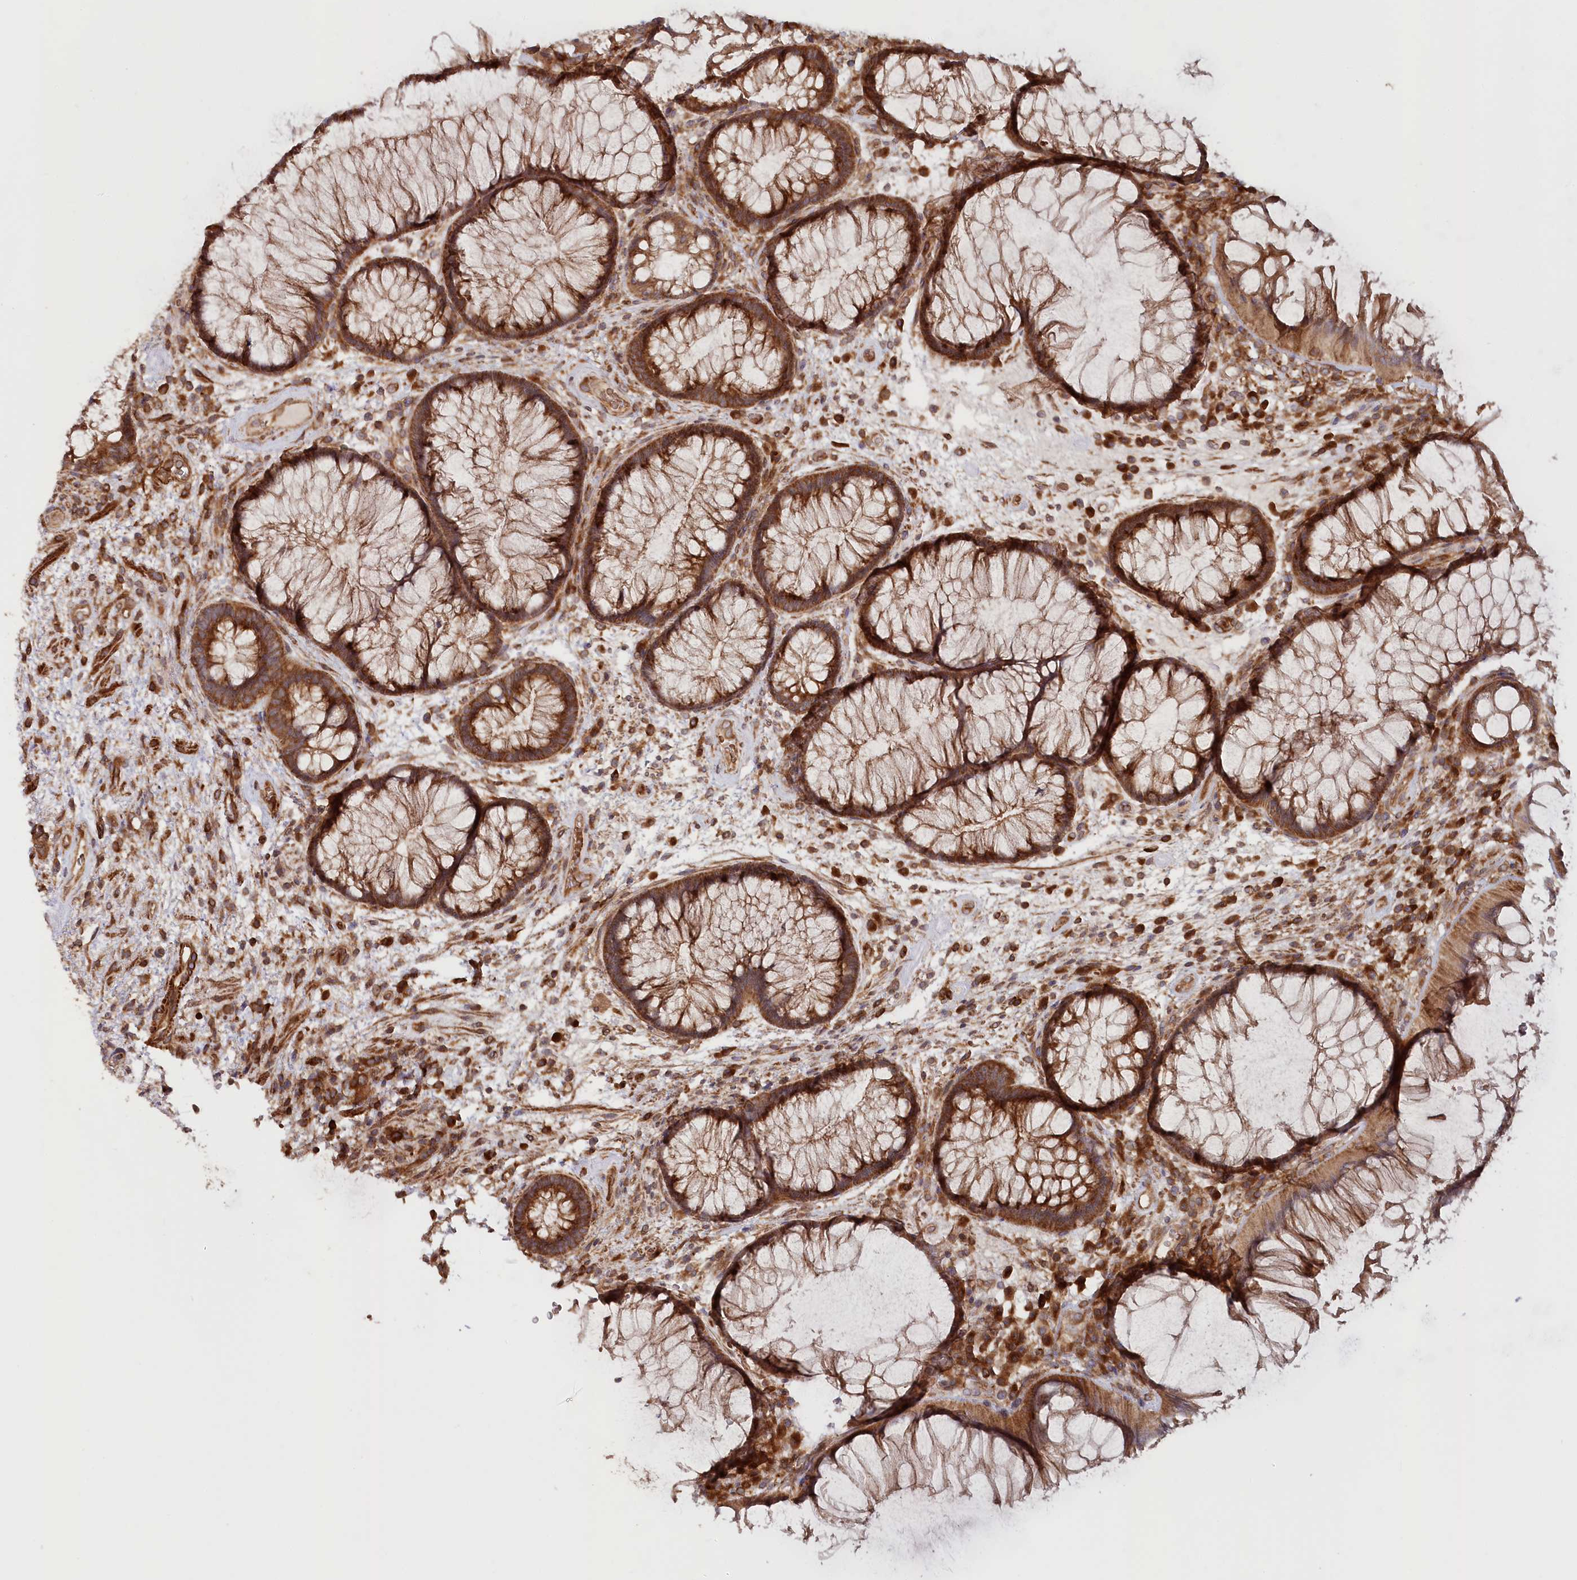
{"staining": {"intensity": "strong", "quantity": ">75%", "location": "cytoplasmic/membranous"}, "tissue": "rectum", "cell_type": "Glandular cells", "image_type": "normal", "snomed": [{"axis": "morphology", "description": "Normal tissue, NOS"}, {"axis": "topography", "description": "Rectum"}], "caption": "A brown stain labels strong cytoplasmic/membranous positivity of a protein in glandular cells of unremarkable human rectum.", "gene": "PAIP2", "patient": {"sex": "male", "age": 51}}